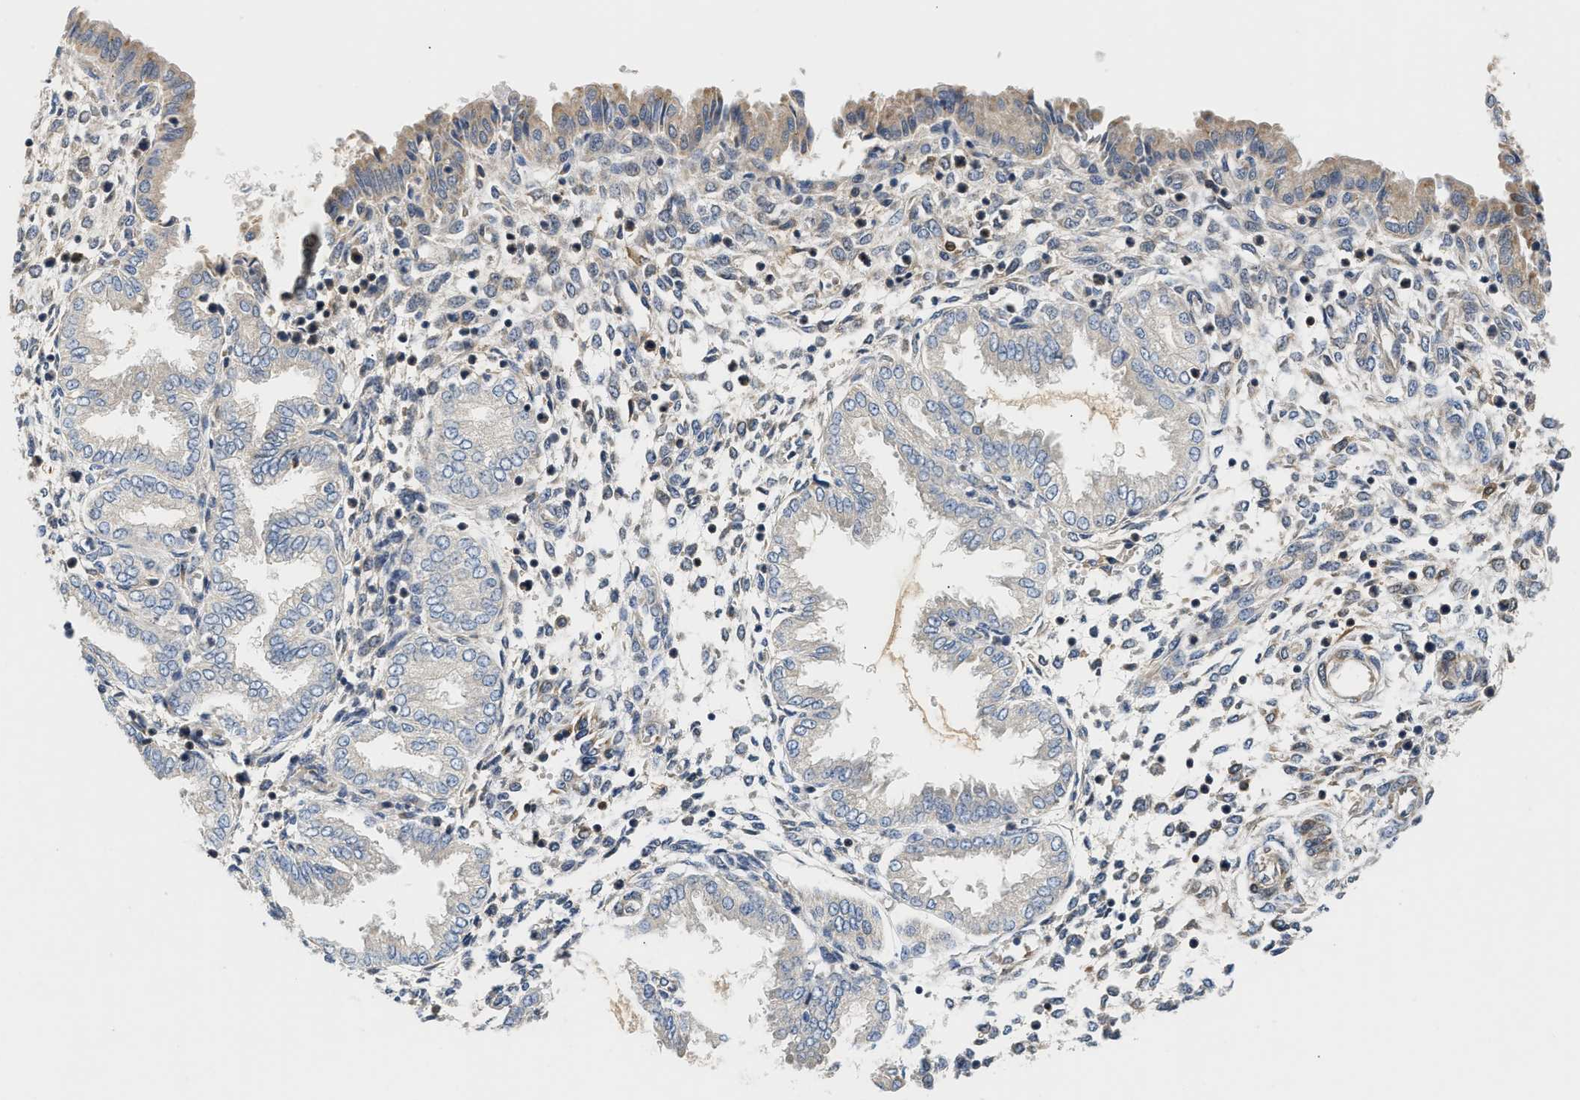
{"staining": {"intensity": "weak", "quantity": "<25%", "location": "cytoplasmic/membranous"}, "tissue": "endometrium", "cell_type": "Cells in endometrial stroma", "image_type": "normal", "snomed": [{"axis": "morphology", "description": "Normal tissue, NOS"}, {"axis": "topography", "description": "Endometrium"}], "caption": "Human endometrium stained for a protein using immunohistochemistry displays no expression in cells in endometrial stroma.", "gene": "SLIT2", "patient": {"sex": "female", "age": 33}}